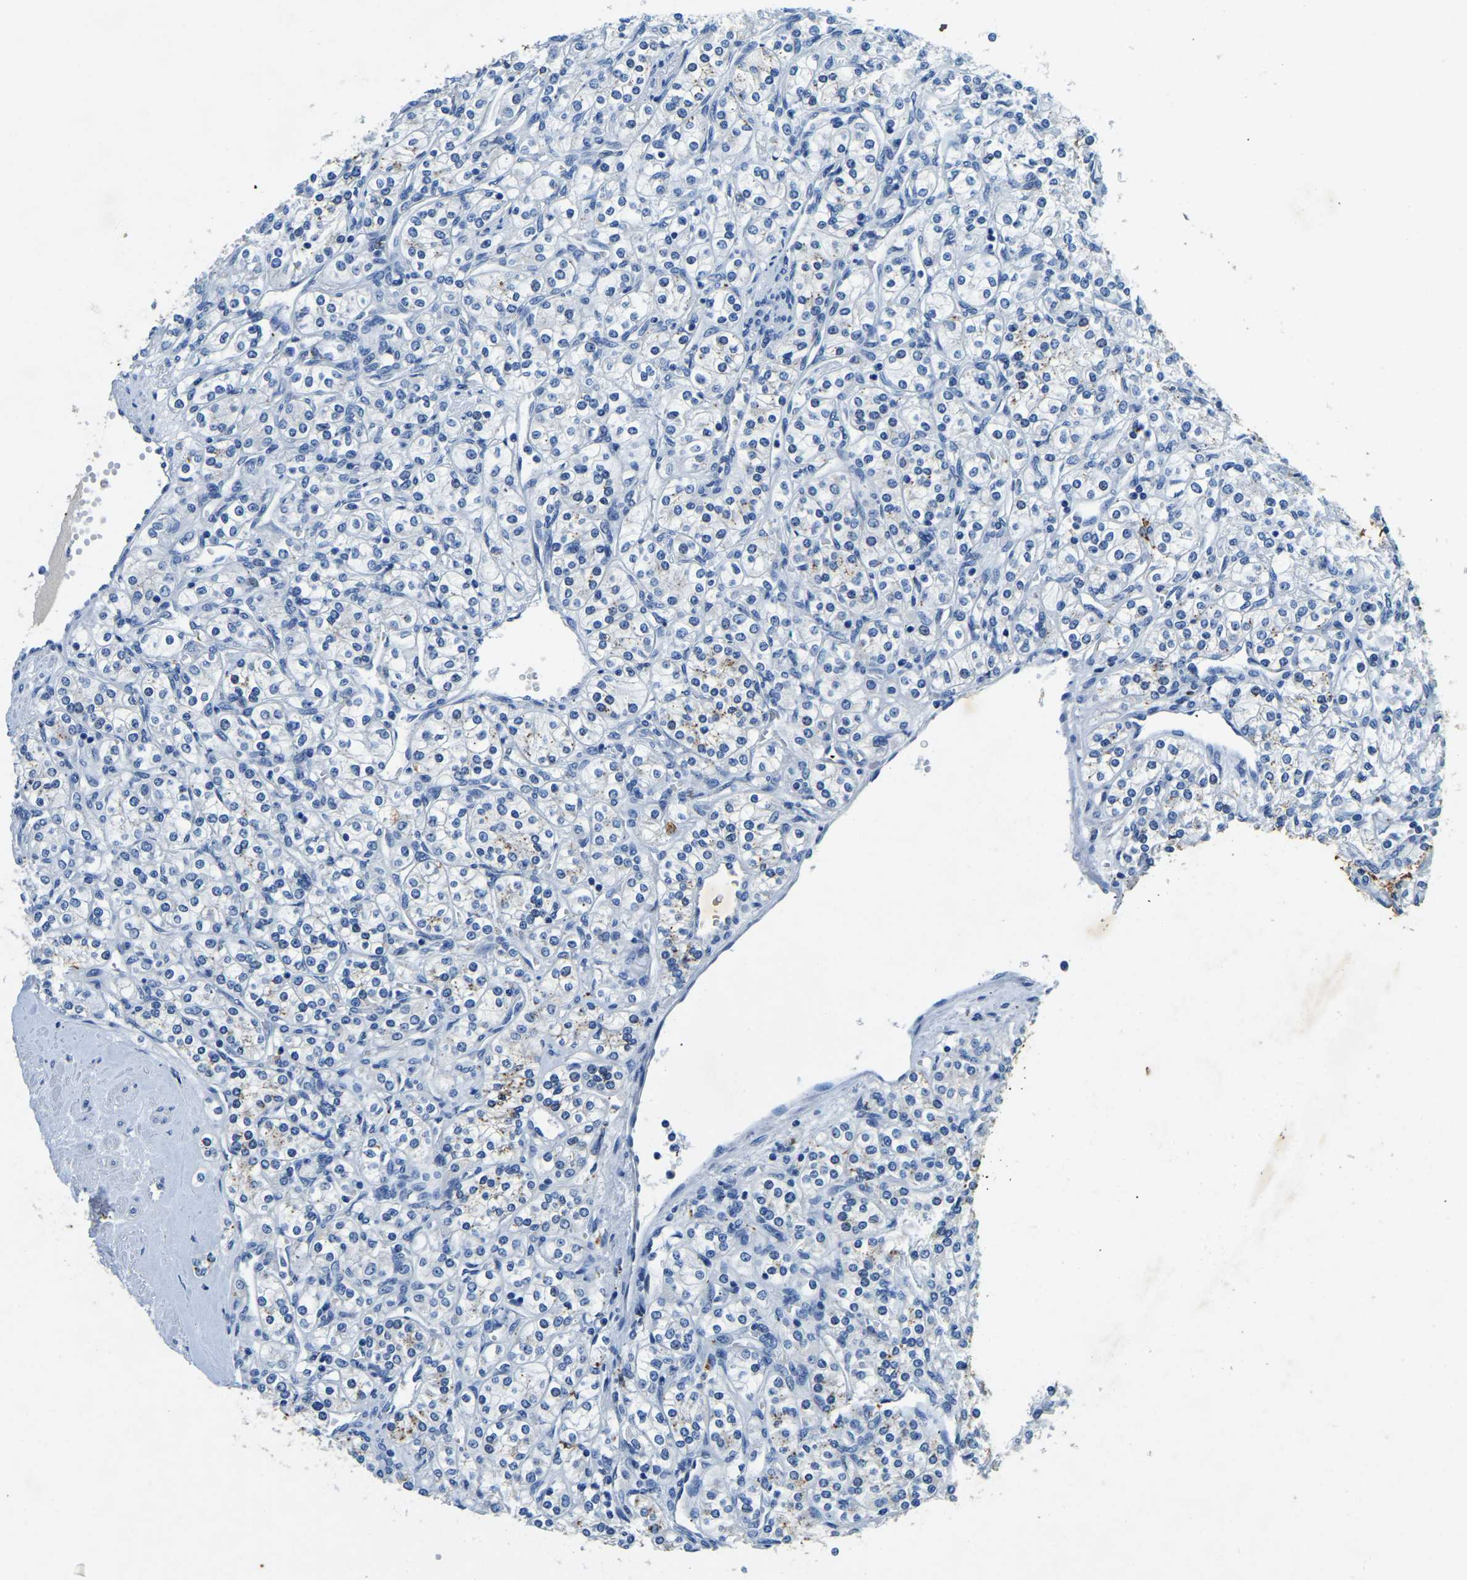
{"staining": {"intensity": "negative", "quantity": "none", "location": "none"}, "tissue": "renal cancer", "cell_type": "Tumor cells", "image_type": "cancer", "snomed": [{"axis": "morphology", "description": "Adenocarcinoma, NOS"}, {"axis": "topography", "description": "Kidney"}], "caption": "This is a photomicrograph of immunohistochemistry staining of renal cancer (adenocarcinoma), which shows no staining in tumor cells.", "gene": "UBN2", "patient": {"sex": "male", "age": 77}}